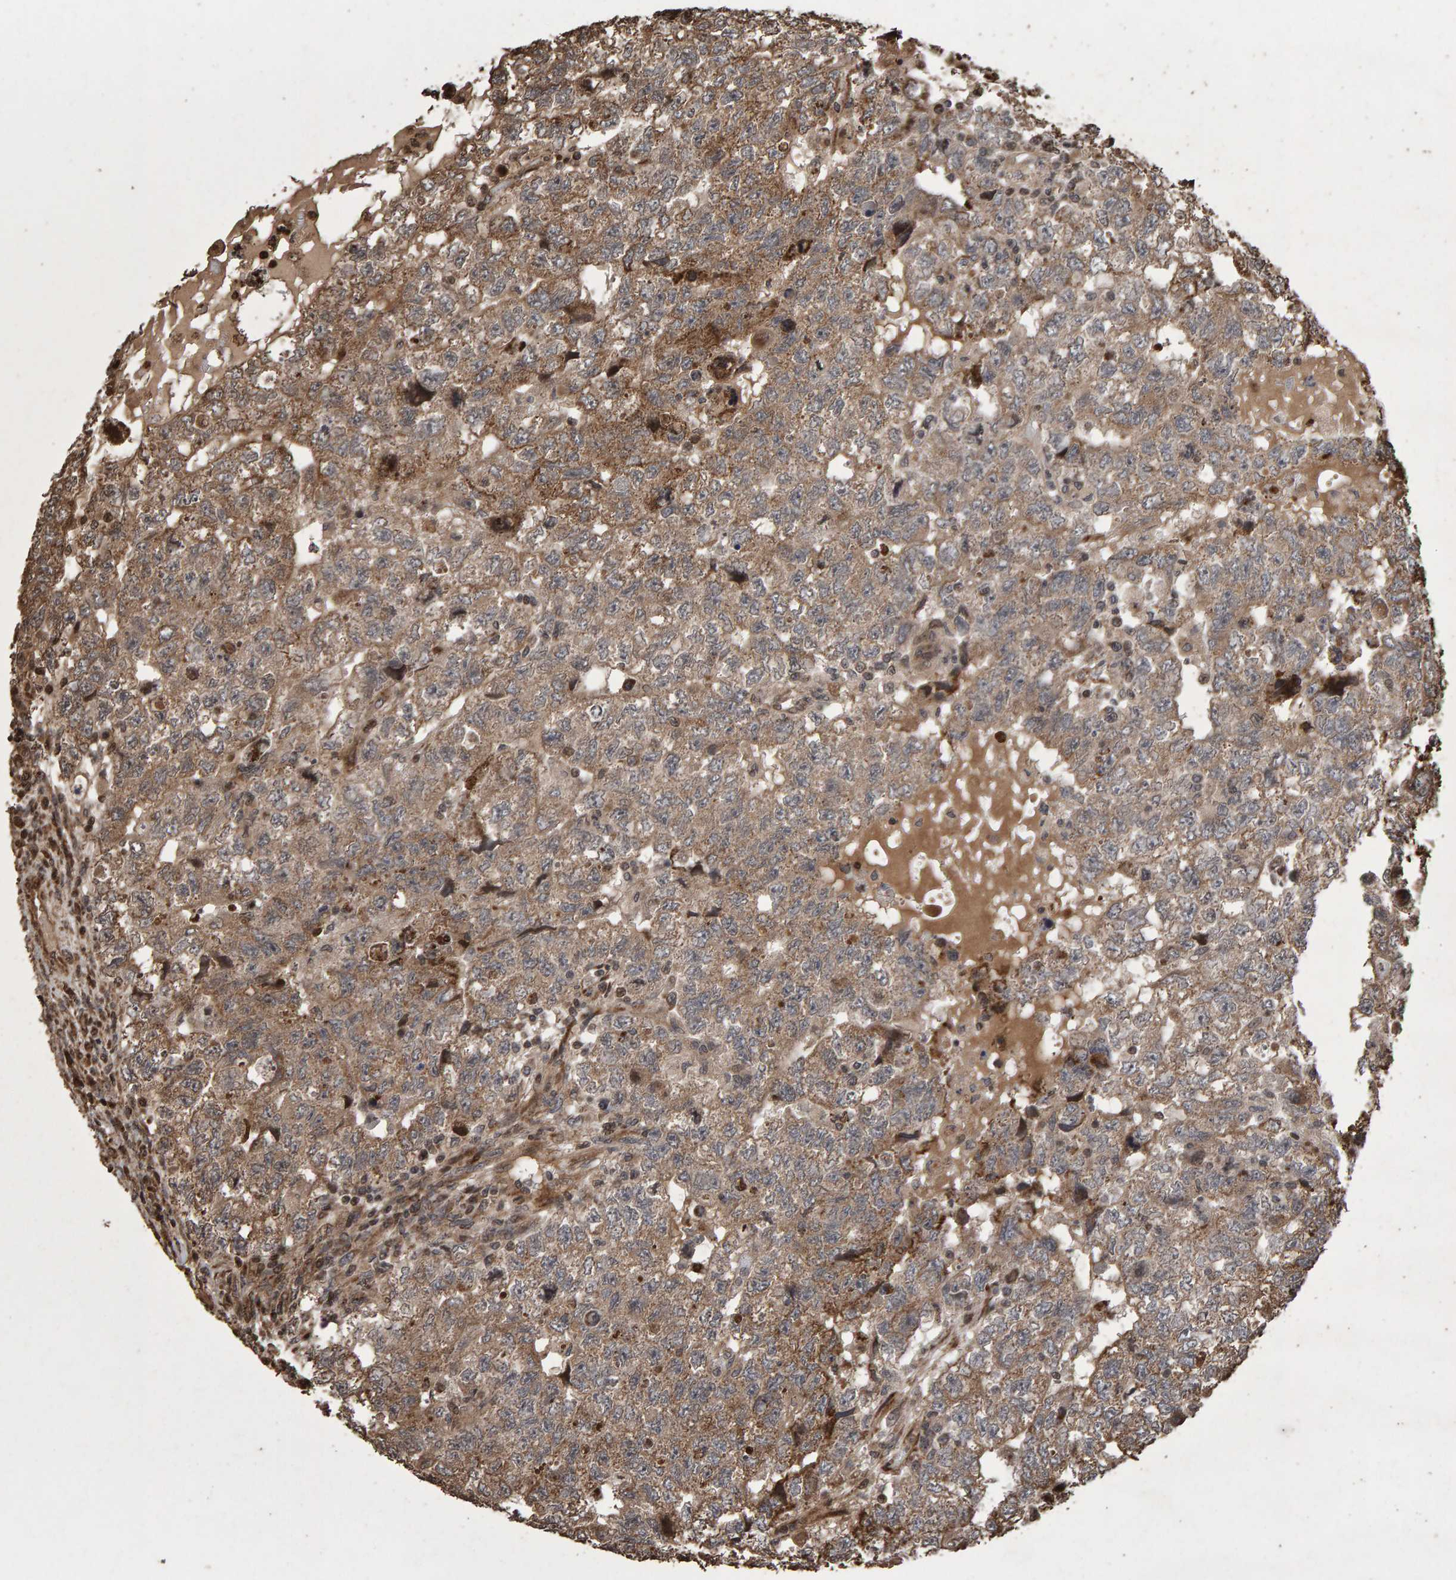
{"staining": {"intensity": "weak", "quantity": ">75%", "location": "cytoplasmic/membranous"}, "tissue": "testis cancer", "cell_type": "Tumor cells", "image_type": "cancer", "snomed": [{"axis": "morphology", "description": "Carcinoma, Embryonal, NOS"}, {"axis": "topography", "description": "Testis"}], "caption": "Brown immunohistochemical staining in testis cancer (embryonal carcinoma) displays weak cytoplasmic/membranous positivity in about >75% of tumor cells.", "gene": "OSBP2", "patient": {"sex": "male", "age": 36}}